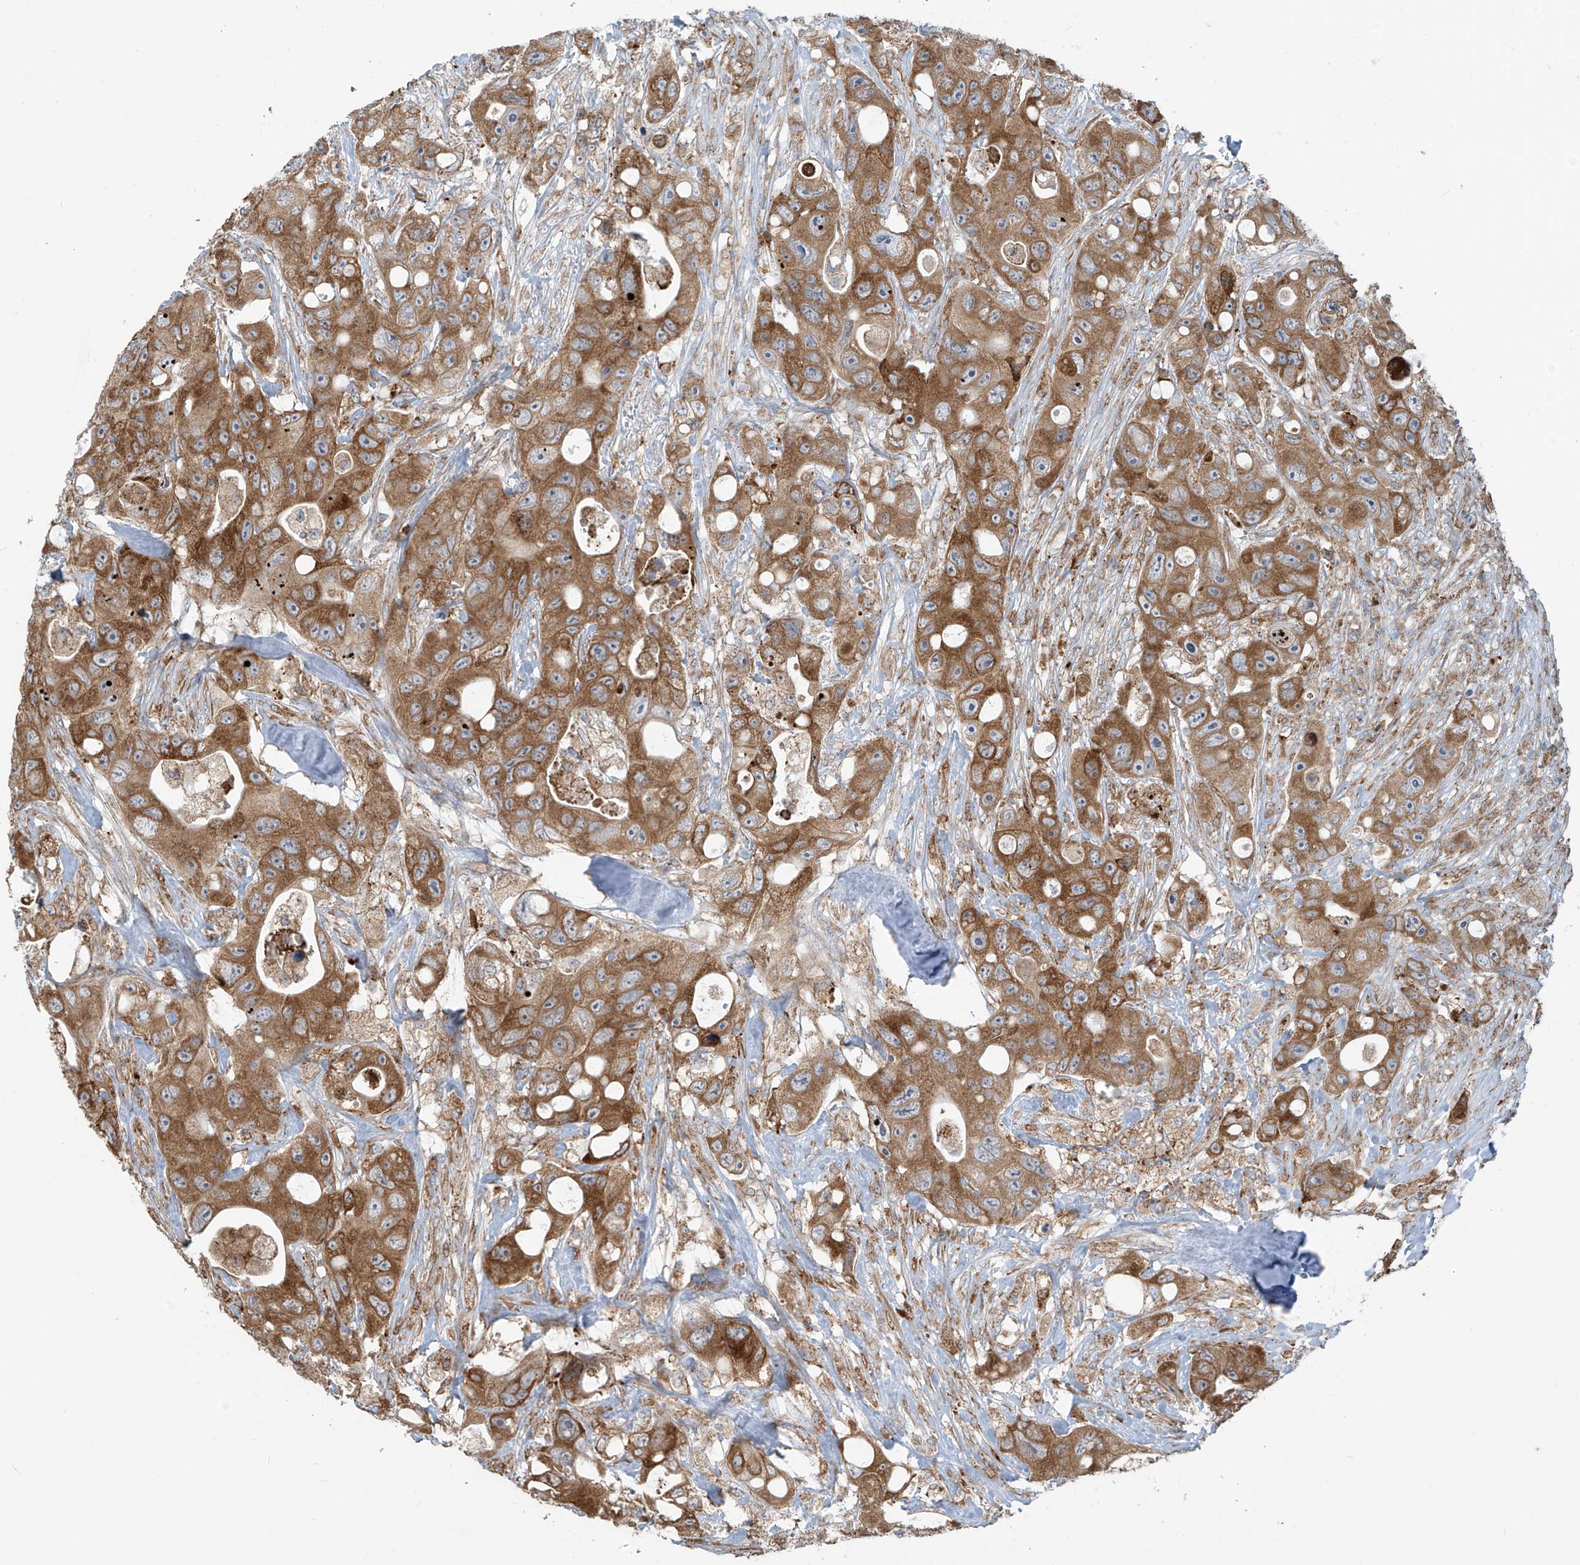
{"staining": {"intensity": "moderate", "quantity": ">75%", "location": "cytoplasmic/membranous"}, "tissue": "colorectal cancer", "cell_type": "Tumor cells", "image_type": "cancer", "snomed": [{"axis": "morphology", "description": "Adenocarcinoma, NOS"}, {"axis": "topography", "description": "Colon"}], "caption": "IHC (DAB (3,3'-diaminobenzidine)) staining of human colorectal cancer (adenocarcinoma) shows moderate cytoplasmic/membranous protein positivity in approximately >75% of tumor cells.", "gene": "KATNIP", "patient": {"sex": "female", "age": 46}}